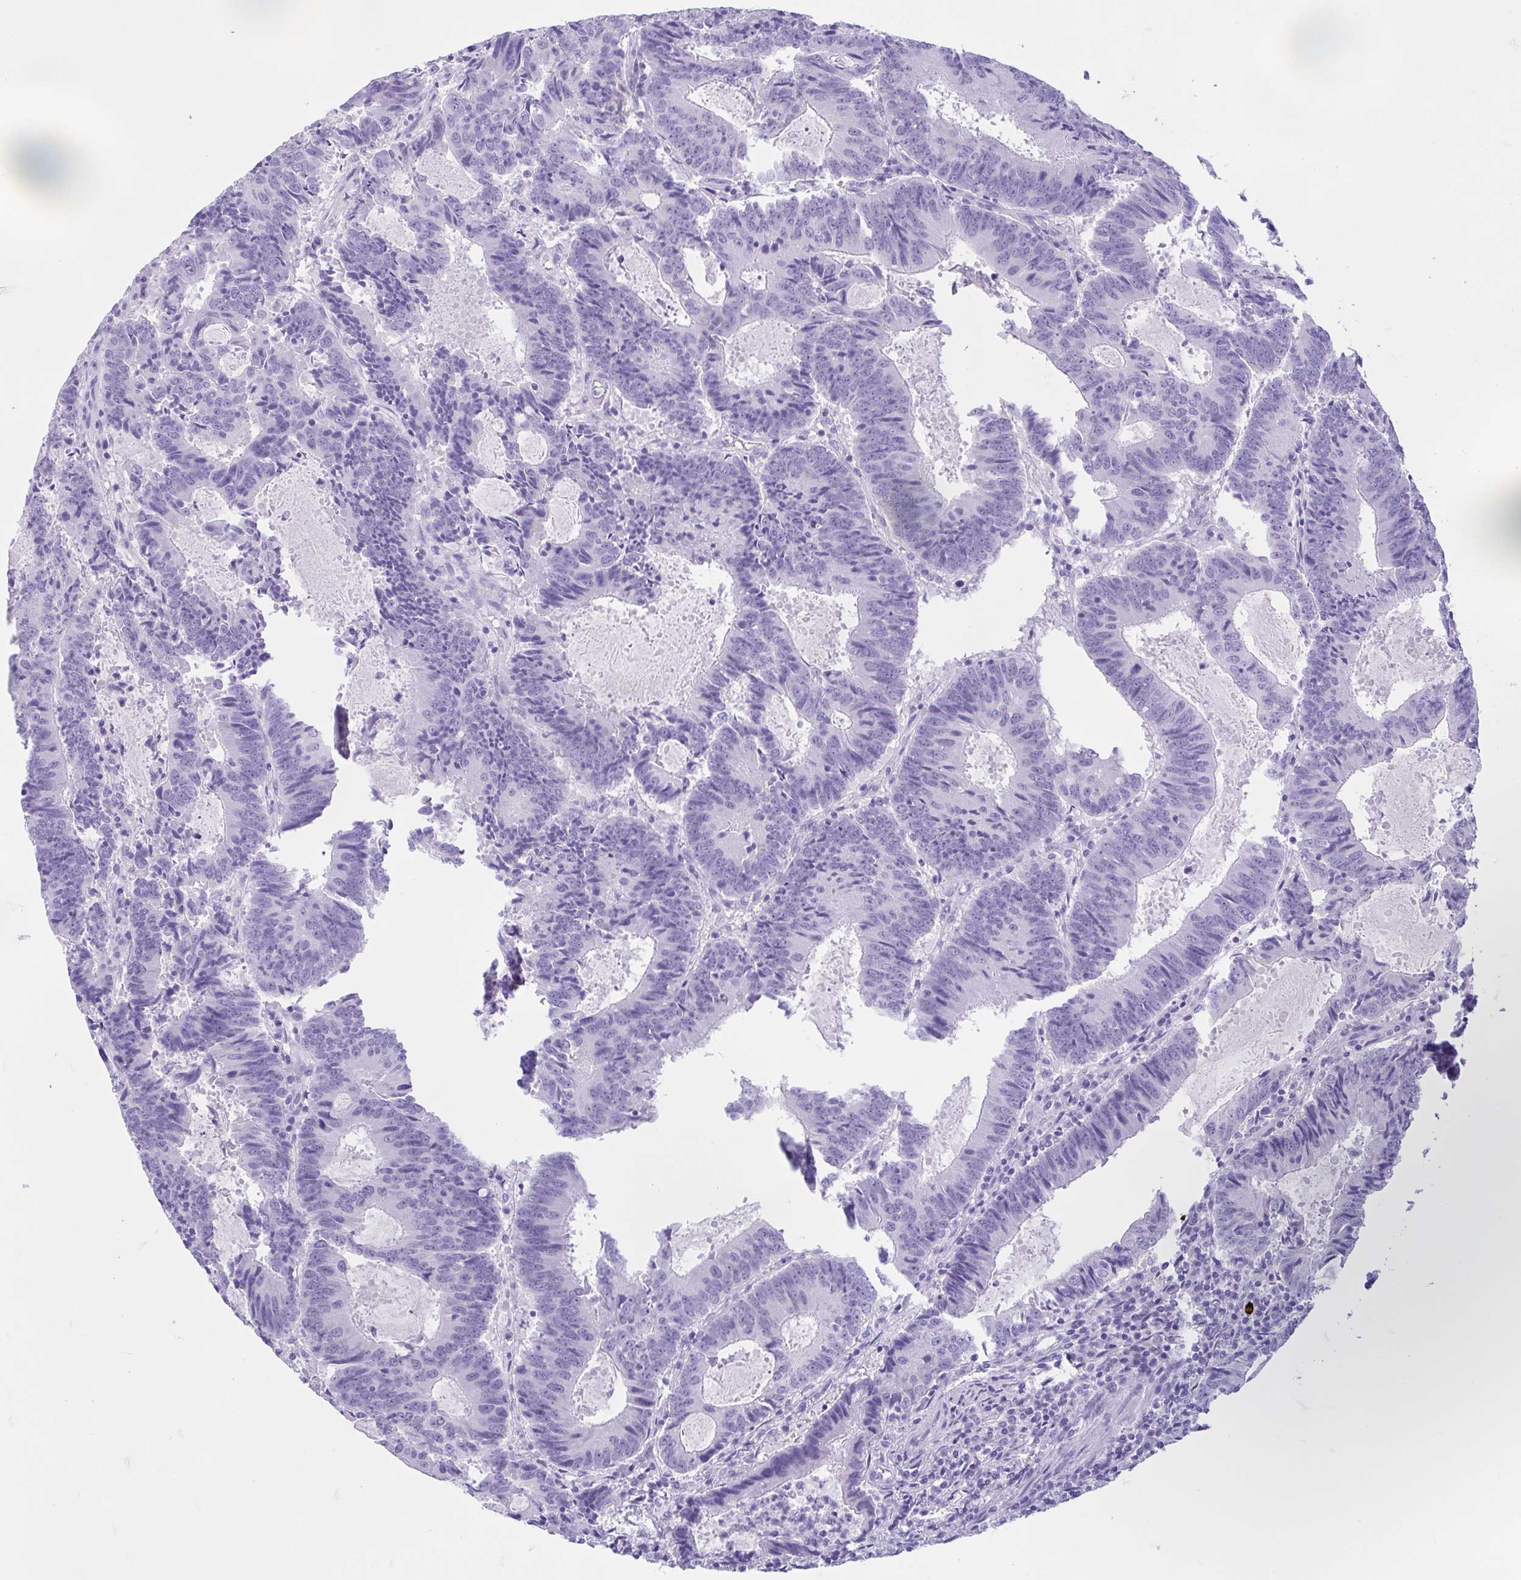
{"staining": {"intensity": "negative", "quantity": "none", "location": "none"}, "tissue": "colorectal cancer", "cell_type": "Tumor cells", "image_type": "cancer", "snomed": [{"axis": "morphology", "description": "Adenocarcinoma, NOS"}, {"axis": "topography", "description": "Colon"}], "caption": "Immunohistochemistry of colorectal adenocarcinoma reveals no staining in tumor cells. (DAB (3,3'-diaminobenzidine) IHC visualized using brightfield microscopy, high magnification).", "gene": "ZNF319", "patient": {"sex": "male", "age": 67}}